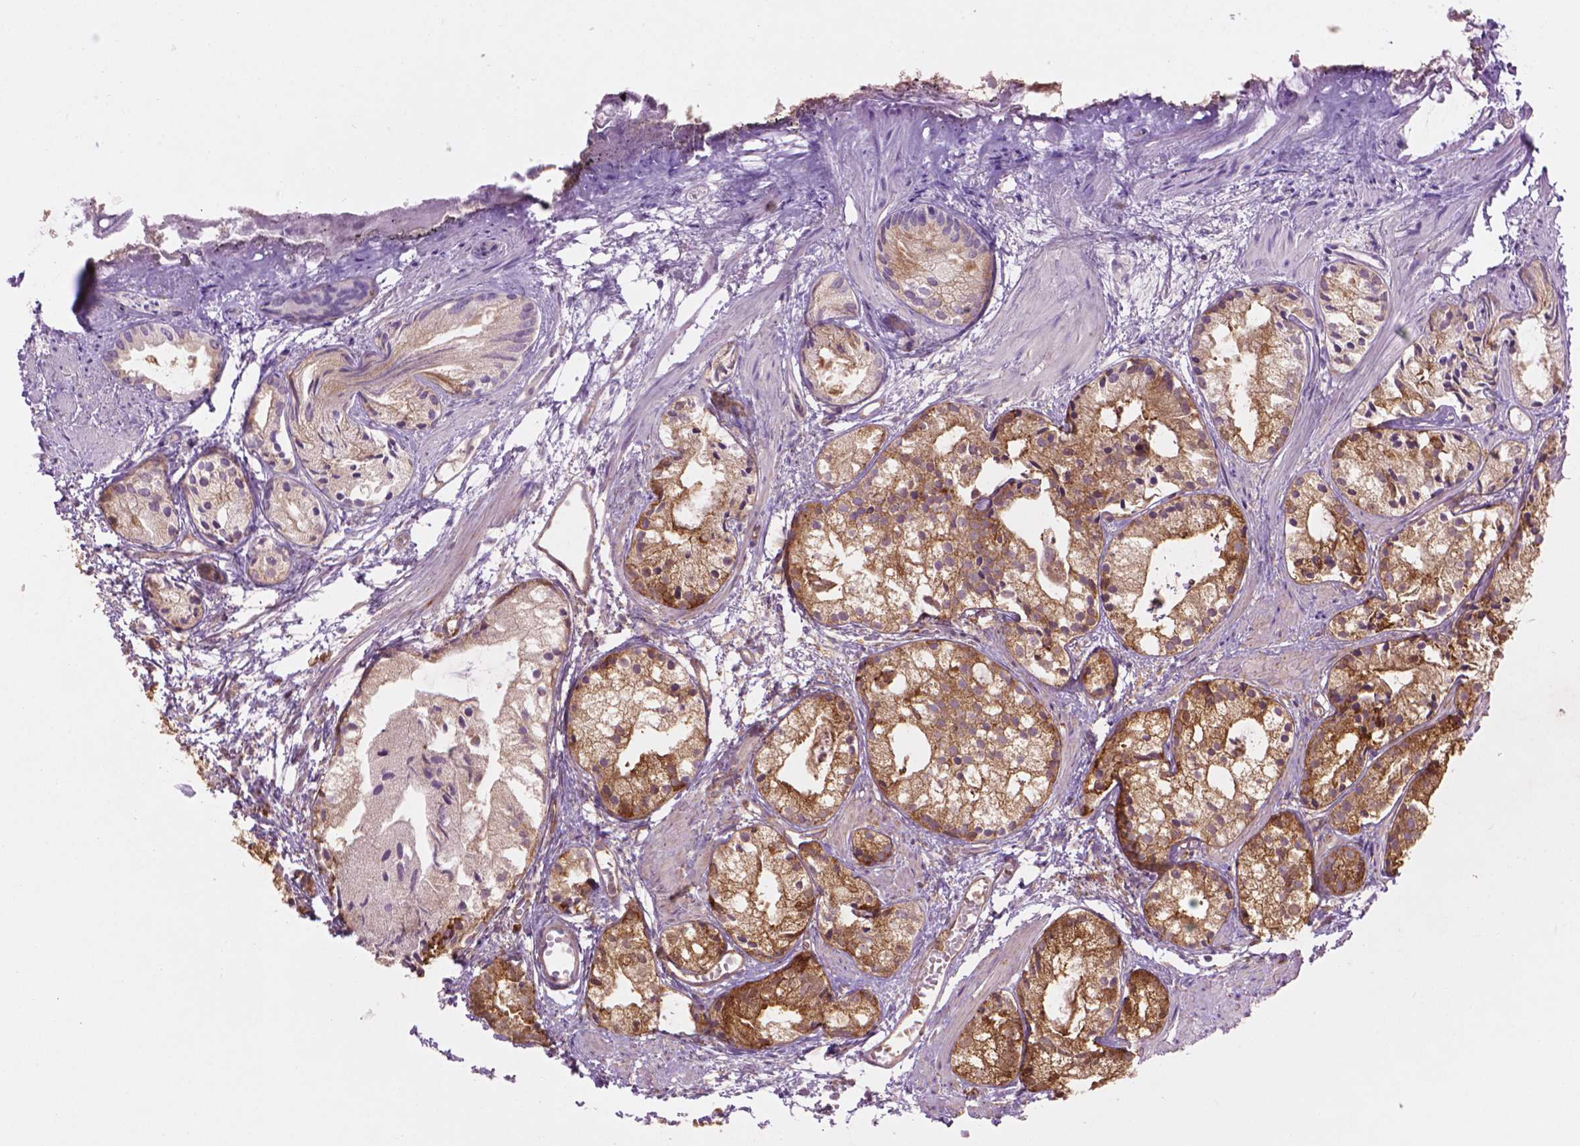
{"staining": {"intensity": "moderate", "quantity": ">75%", "location": "cytoplasmic/membranous"}, "tissue": "prostate cancer", "cell_type": "Tumor cells", "image_type": "cancer", "snomed": [{"axis": "morphology", "description": "Adenocarcinoma, High grade"}, {"axis": "topography", "description": "Prostate"}], "caption": "Prostate cancer (high-grade adenocarcinoma) tissue displays moderate cytoplasmic/membranous staining in approximately >75% of tumor cells (DAB IHC, brown staining for protein, blue staining for nuclei).", "gene": "VARS2", "patient": {"sex": "male", "age": 85}}